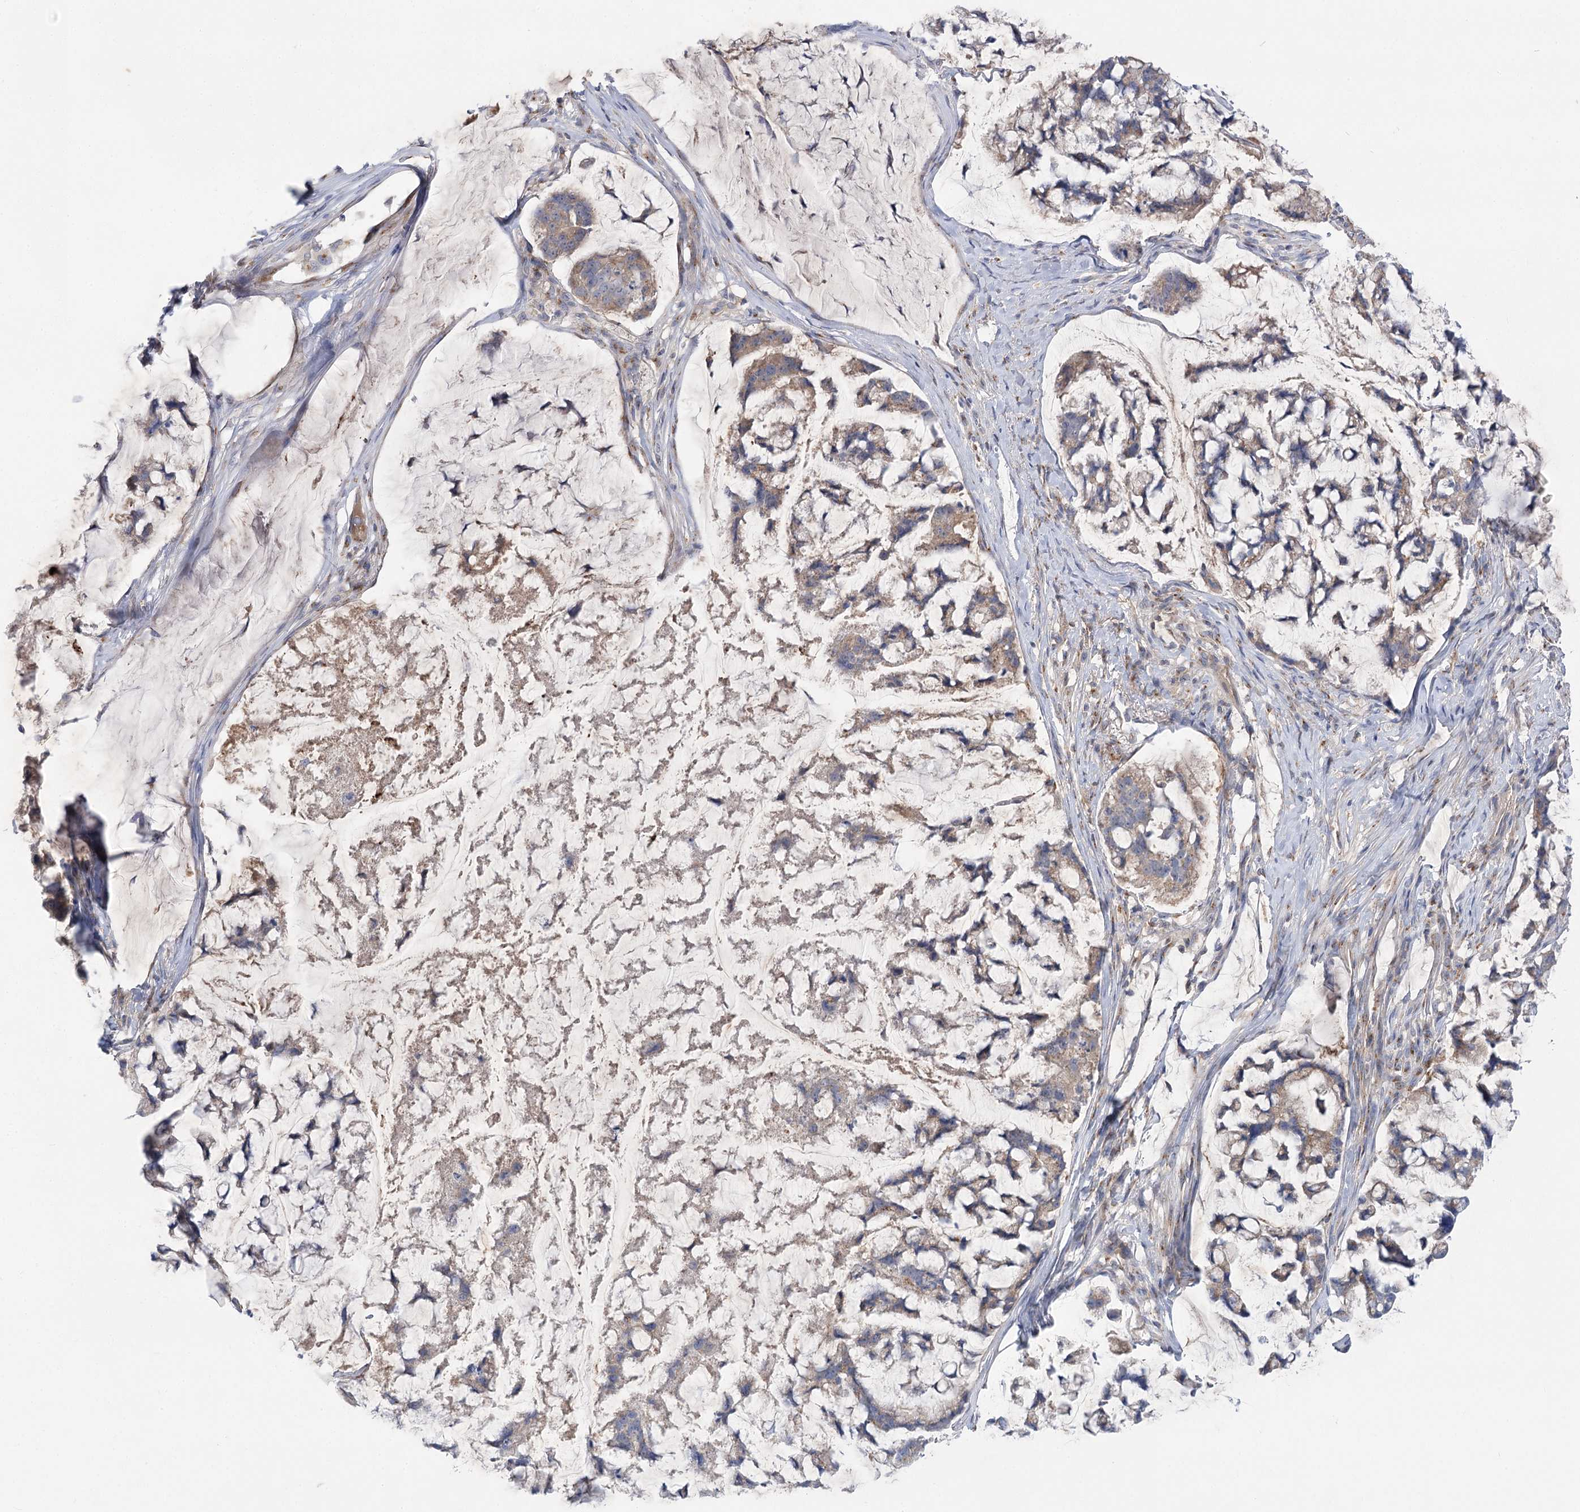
{"staining": {"intensity": "weak", "quantity": "25%-75%", "location": "cytoplasmic/membranous"}, "tissue": "stomach cancer", "cell_type": "Tumor cells", "image_type": "cancer", "snomed": [{"axis": "morphology", "description": "Adenocarcinoma, NOS"}, {"axis": "topography", "description": "Stomach, lower"}], "caption": "Human stomach cancer stained with a protein marker reveals weak staining in tumor cells.", "gene": "GBF1", "patient": {"sex": "male", "age": 67}}